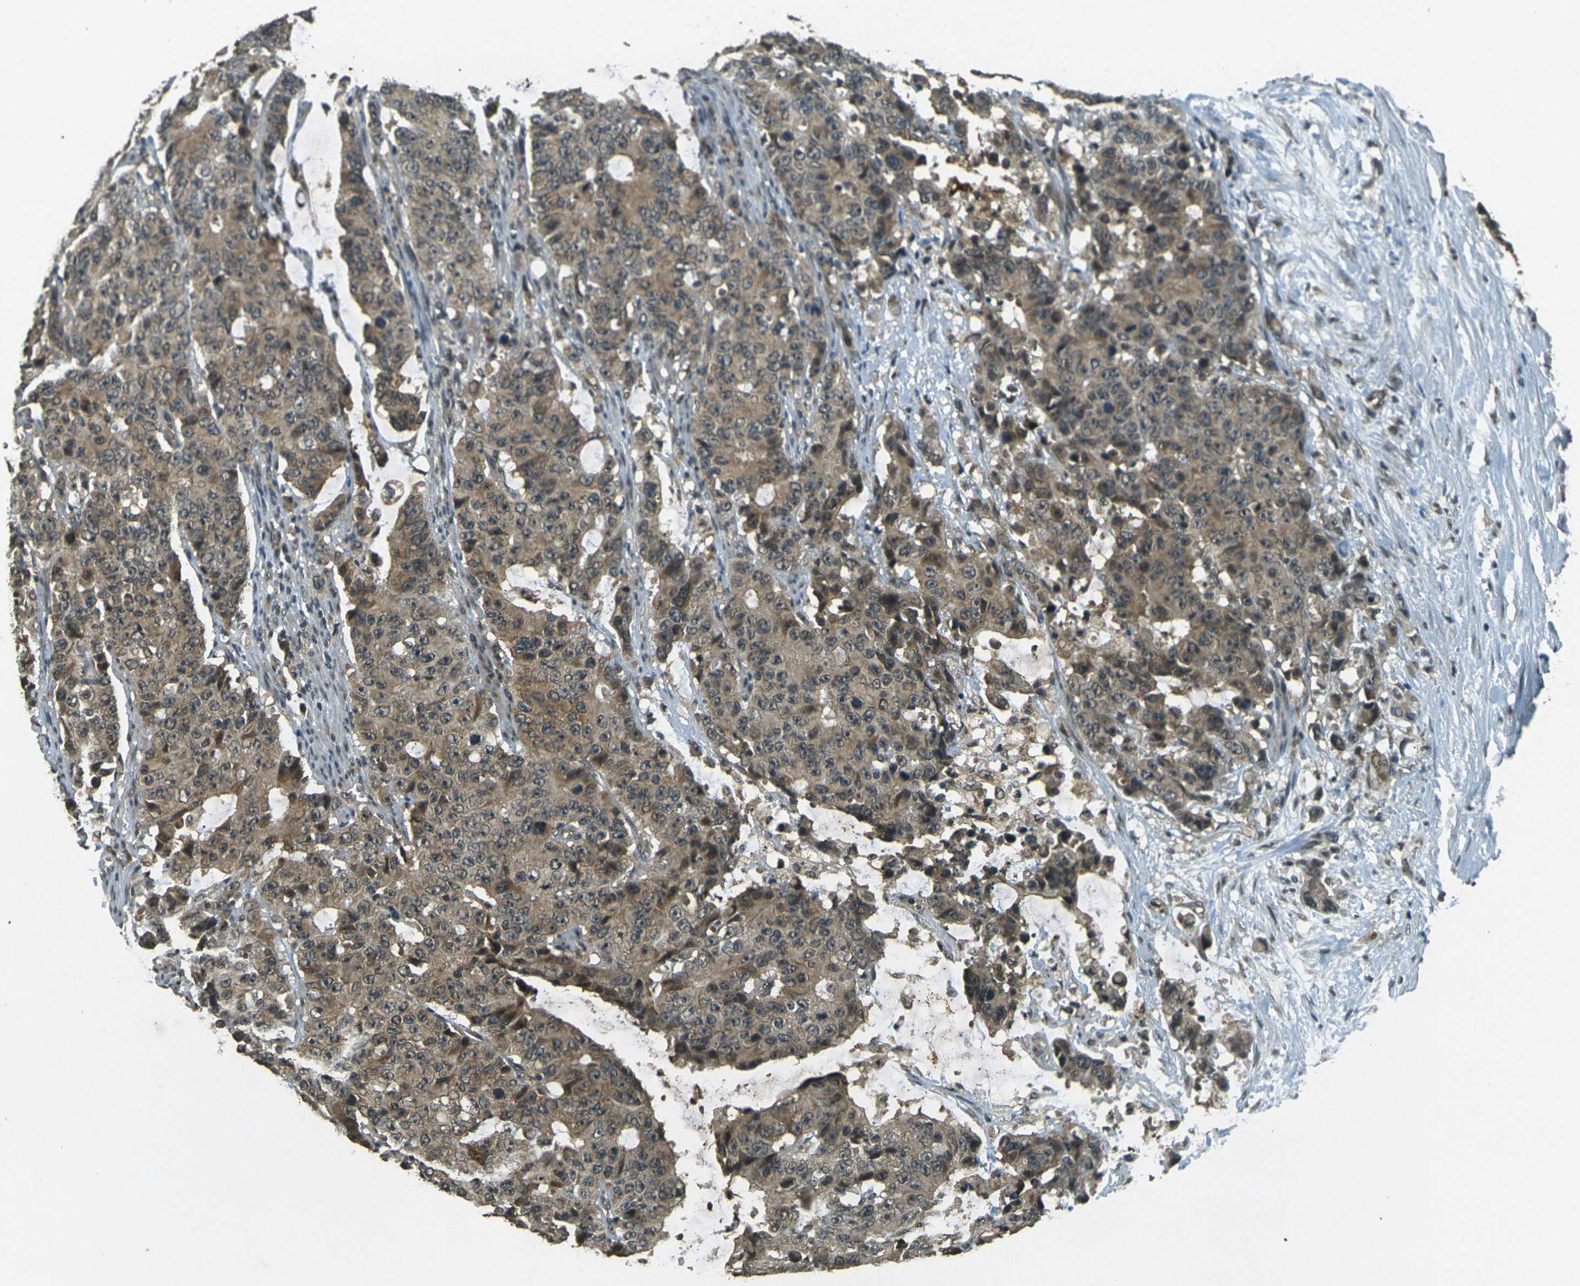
{"staining": {"intensity": "moderate", "quantity": ">75%", "location": "cytoplasmic/membranous"}, "tissue": "colorectal cancer", "cell_type": "Tumor cells", "image_type": "cancer", "snomed": [{"axis": "morphology", "description": "Adenocarcinoma, NOS"}, {"axis": "topography", "description": "Colon"}], "caption": "Moderate cytoplasmic/membranous staining is appreciated in about >75% of tumor cells in colorectal cancer.", "gene": "PDE2A", "patient": {"sex": "female", "age": 86}}